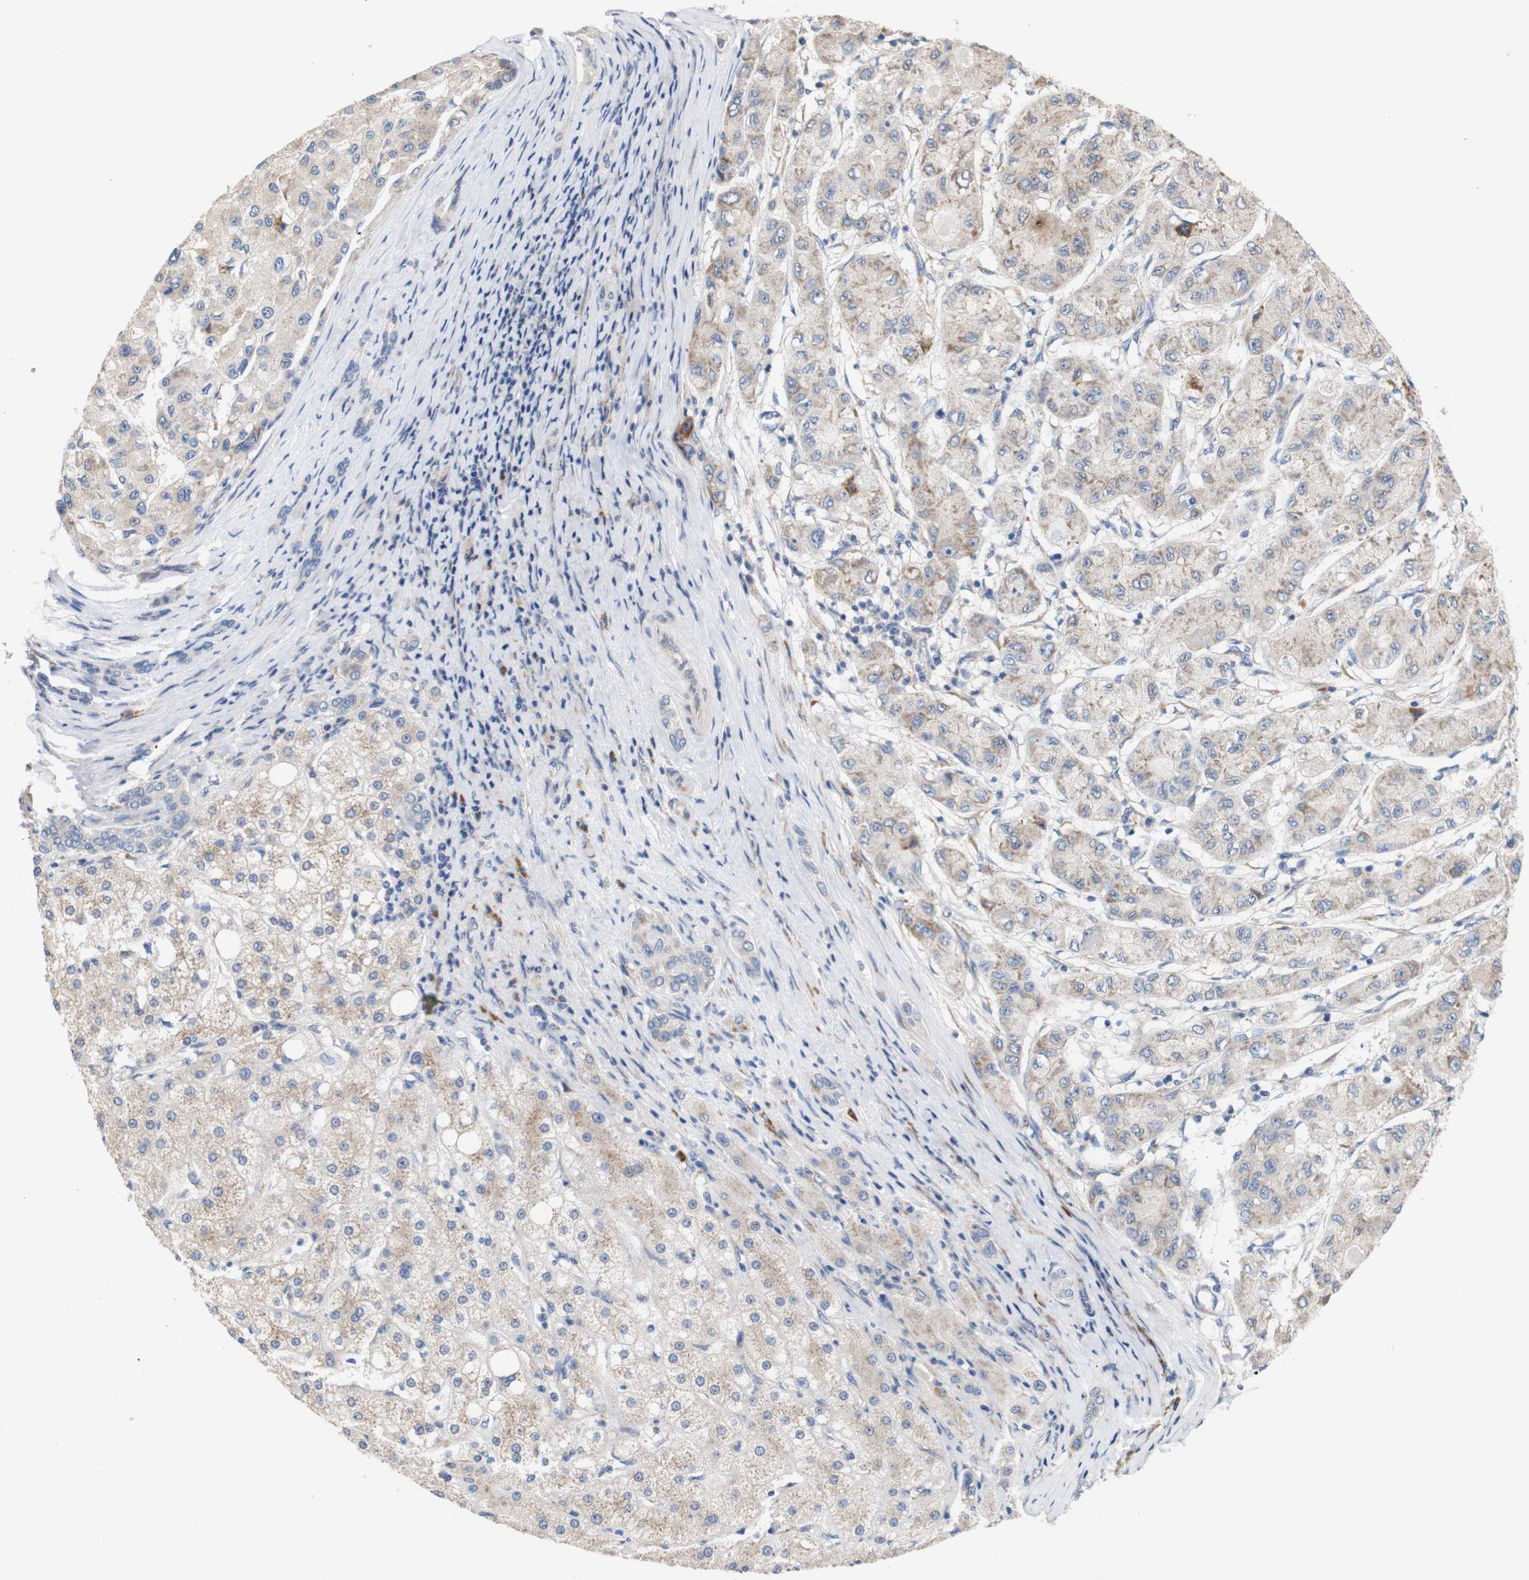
{"staining": {"intensity": "moderate", "quantity": "25%-75%", "location": "cytoplasmic/membranous"}, "tissue": "liver cancer", "cell_type": "Tumor cells", "image_type": "cancer", "snomed": [{"axis": "morphology", "description": "Carcinoma, Hepatocellular, NOS"}, {"axis": "topography", "description": "Liver"}], "caption": "An image of human liver hepatocellular carcinoma stained for a protein reveals moderate cytoplasmic/membranous brown staining in tumor cells. The staining was performed using DAB to visualize the protein expression in brown, while the nuclei were stained in blue with hematoxylin (Magnification: 20x).", "gene": "TRIM5", "patient": {"sex": "male", "age": 80}}